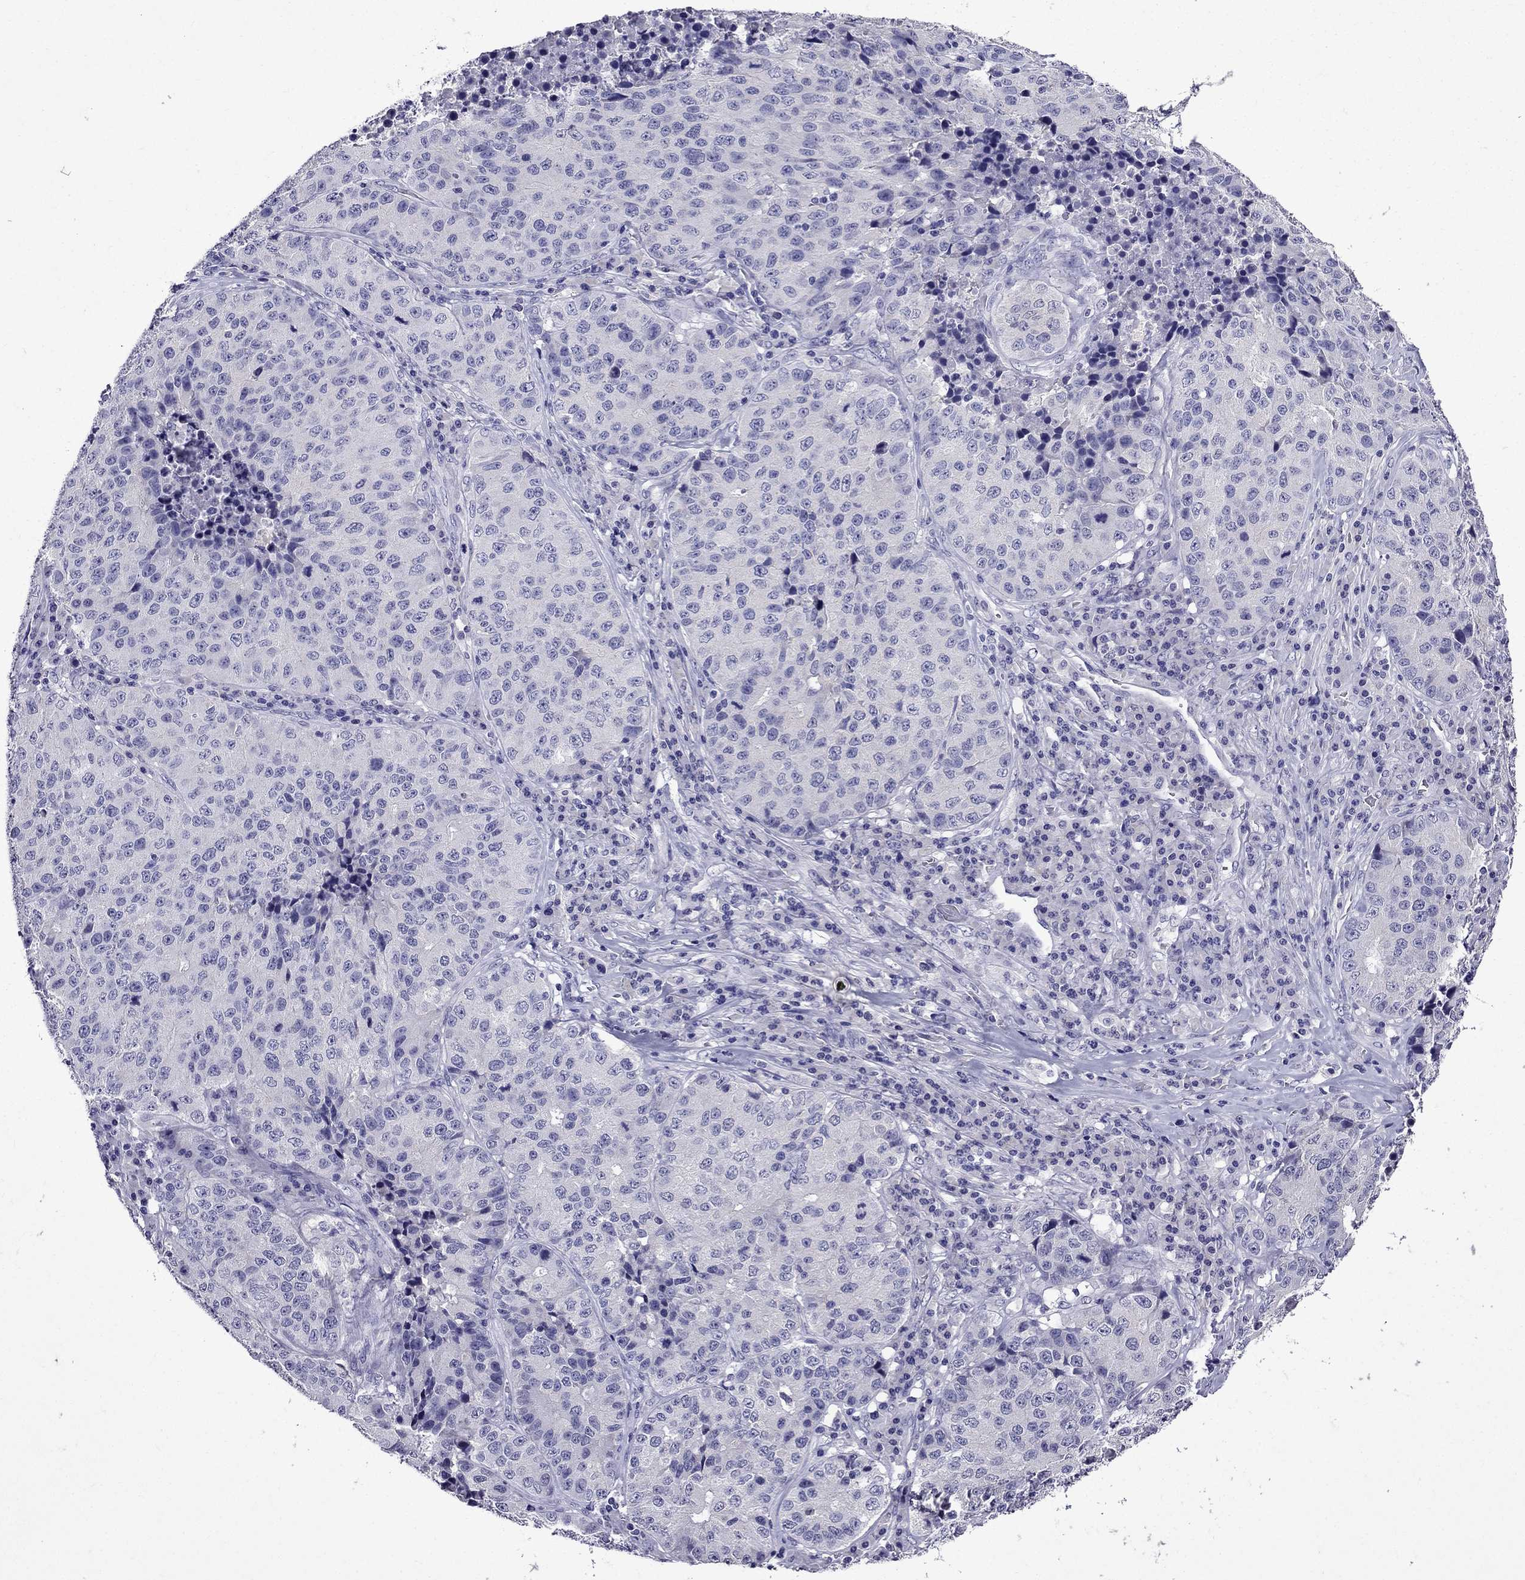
{"staining": {"intensity": "negative", "quantity": "none", "location": "none"}, "tissue": "stomach cancer", "cell_type": "Tumor cells", "image_type": "cancer", "snomed": [{"axis": "morphology", "description": "Adenocarcinoma, NOS"}, {"axis": "topography", "description": "Stomach"}], "caption": "Stomach cancer (adenocarcinoma) stained for a protein using IHC reveals no positivity tumor cells.", "gene": "DNAH17", "patient": {"sex": "male", "age": 71}}